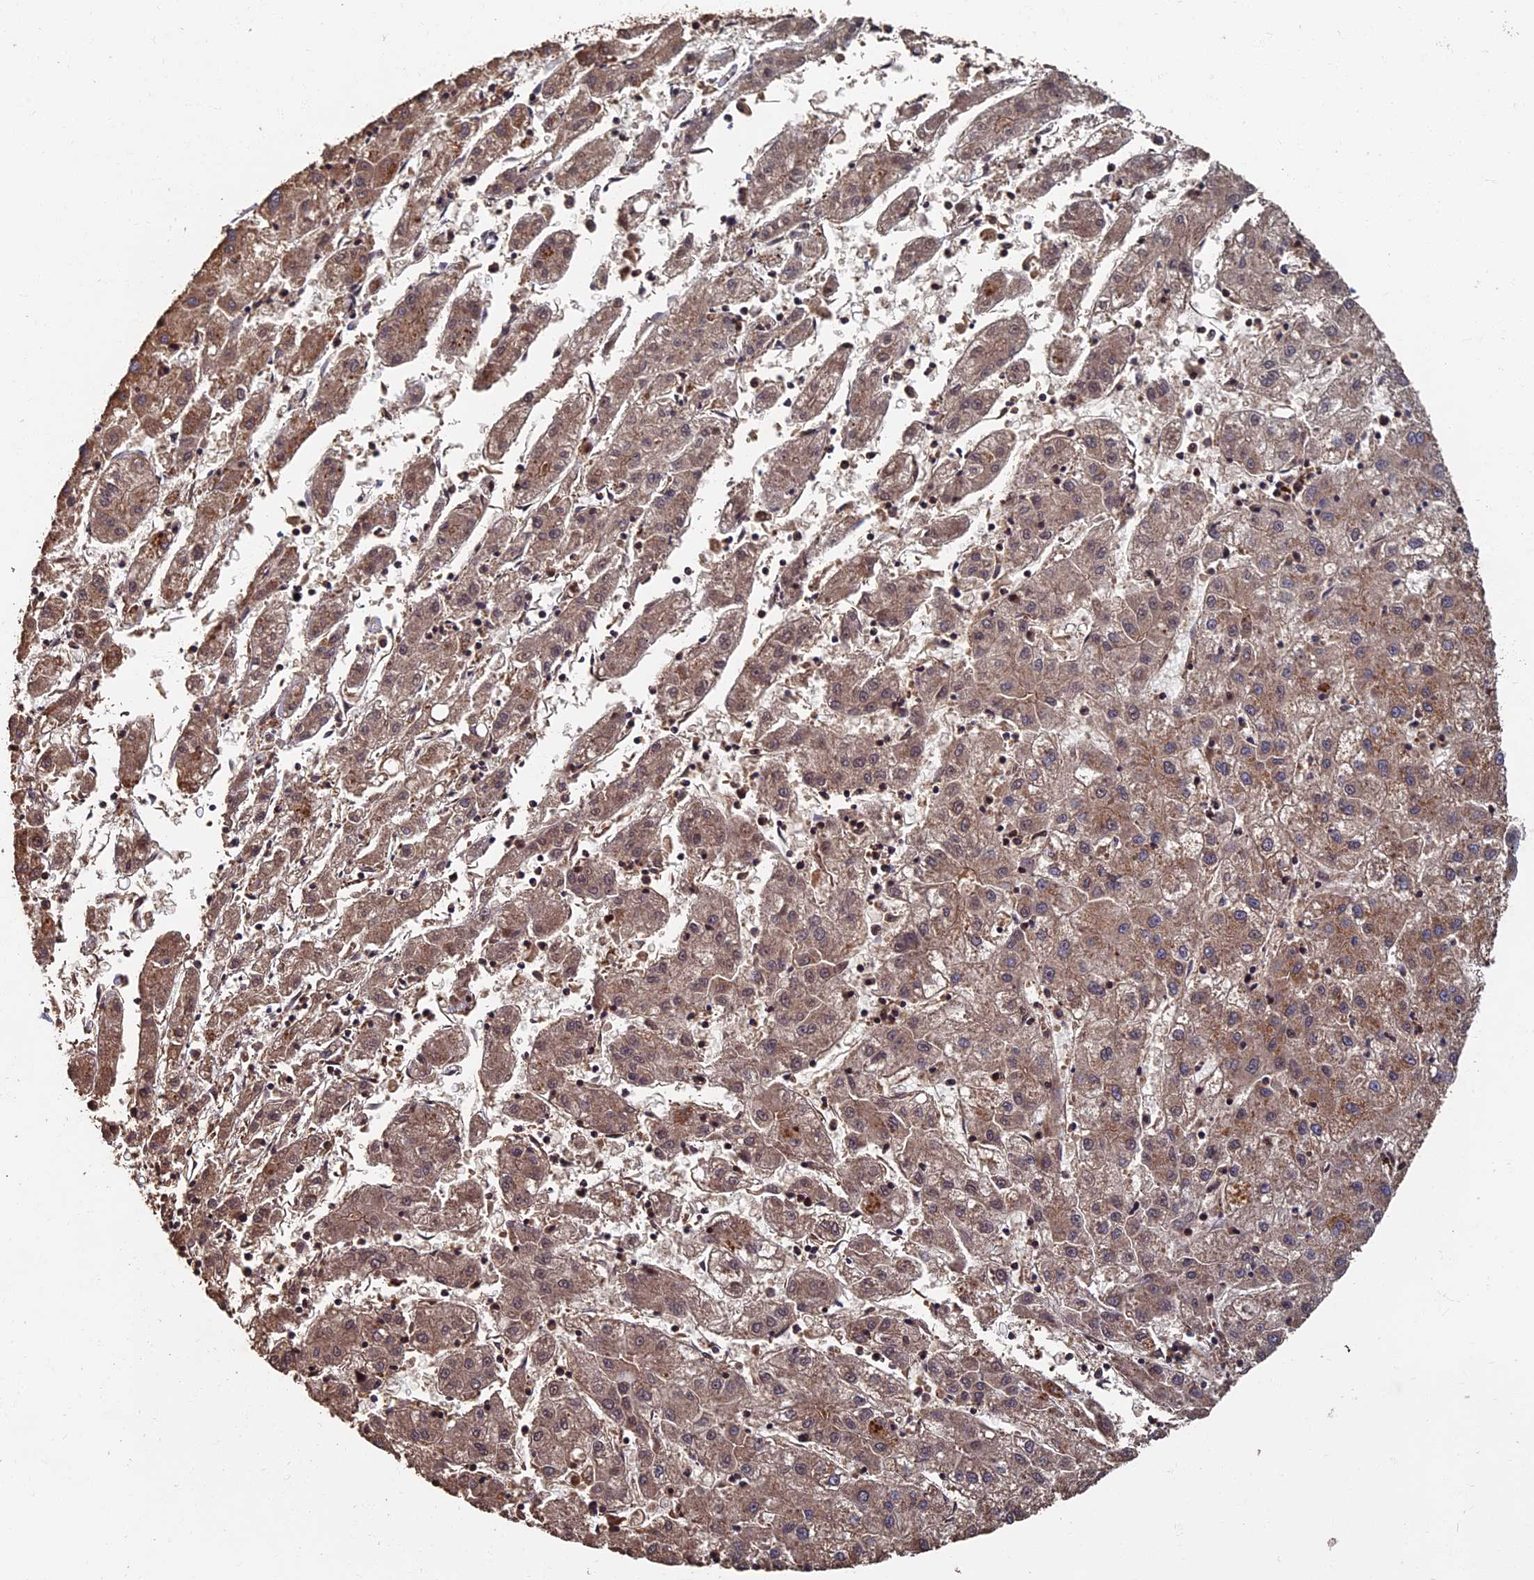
{"staining": {"intensity": "moderate", "quantity": ">75%", "location": "cytoplasmic/membranous"}, "tissue": "liver cancer", "cell_type": "Tumor cells", "image_type": "cancer", "snomed": [{"axis": "morphology", "description": "Carcinoma, Hepatocellular, NOS"}, {"axis": "topography", "description": "Liver"}], "caption": "DAB (3,3'-diaminobenzidine) immunohistochemical staining of human liver hepatocellular carcinoma reveals moderate cytoplasmic/membranous protein staining in about >75% of tumor cells.", "gene": "RASGRF1", "patient": {"sex": "male", "age": 72}}